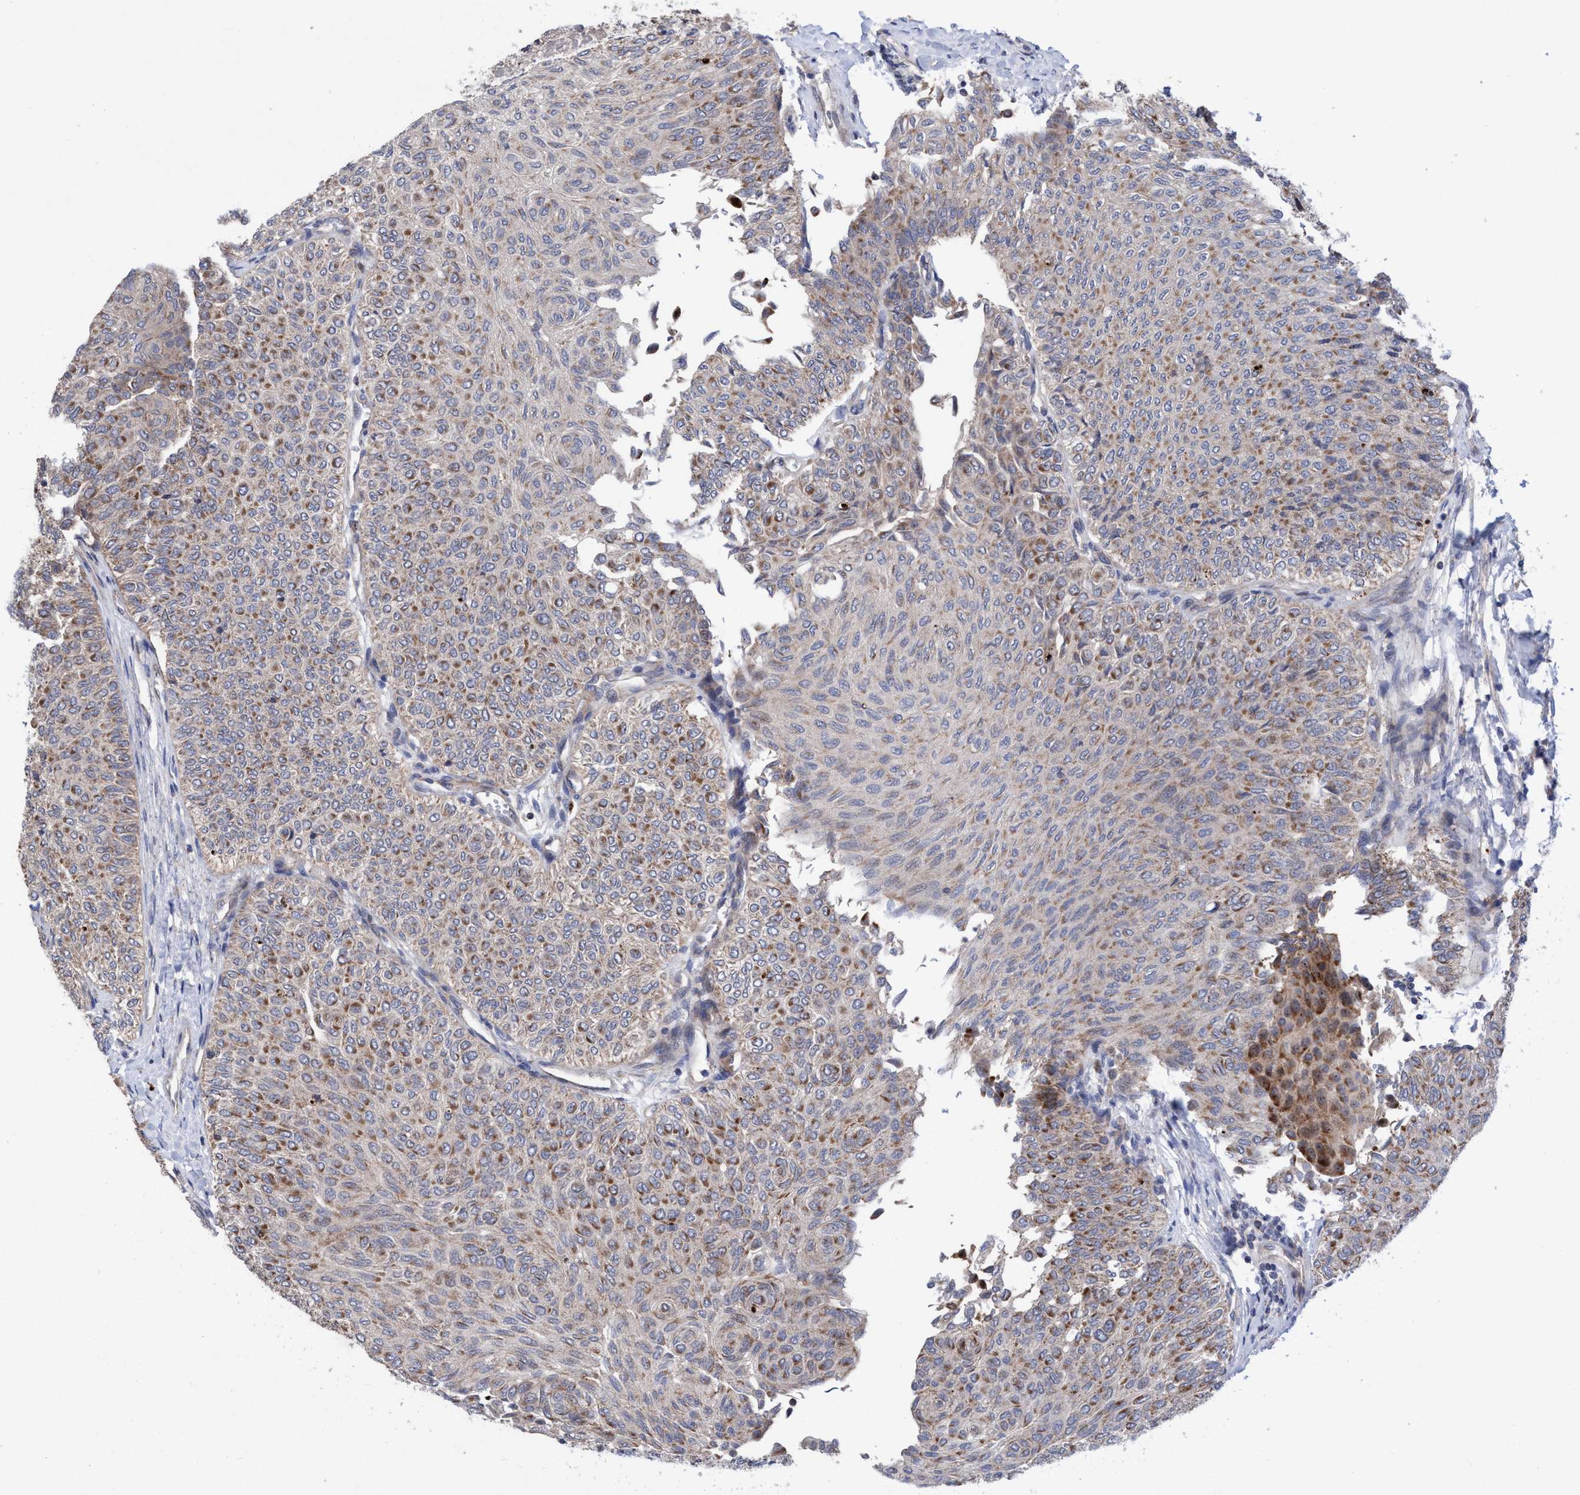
{"staining": {"intensity": "moderate", "quantity": ">75%", "location": "cytoplasmic/membranous,nuclear"}, "tissue": "urothelial cancer", "cell_type": "Tumor cells", "image_type": "cancer", "snomed": [{"axis": "morphology", "description": "Urothelial carcinoma, Low grade"}, {"axis": "topography", "description": "Urinary bladder"}], "caption": "Moderate cytoplasmic/membranous and nuclear positivity for a protein is present in approximately >75% of tumor cells of urothelial cancer using immunohistochemistry.", "gene": "P2RY14", "patient": {"sex": "male", "age": 78}}